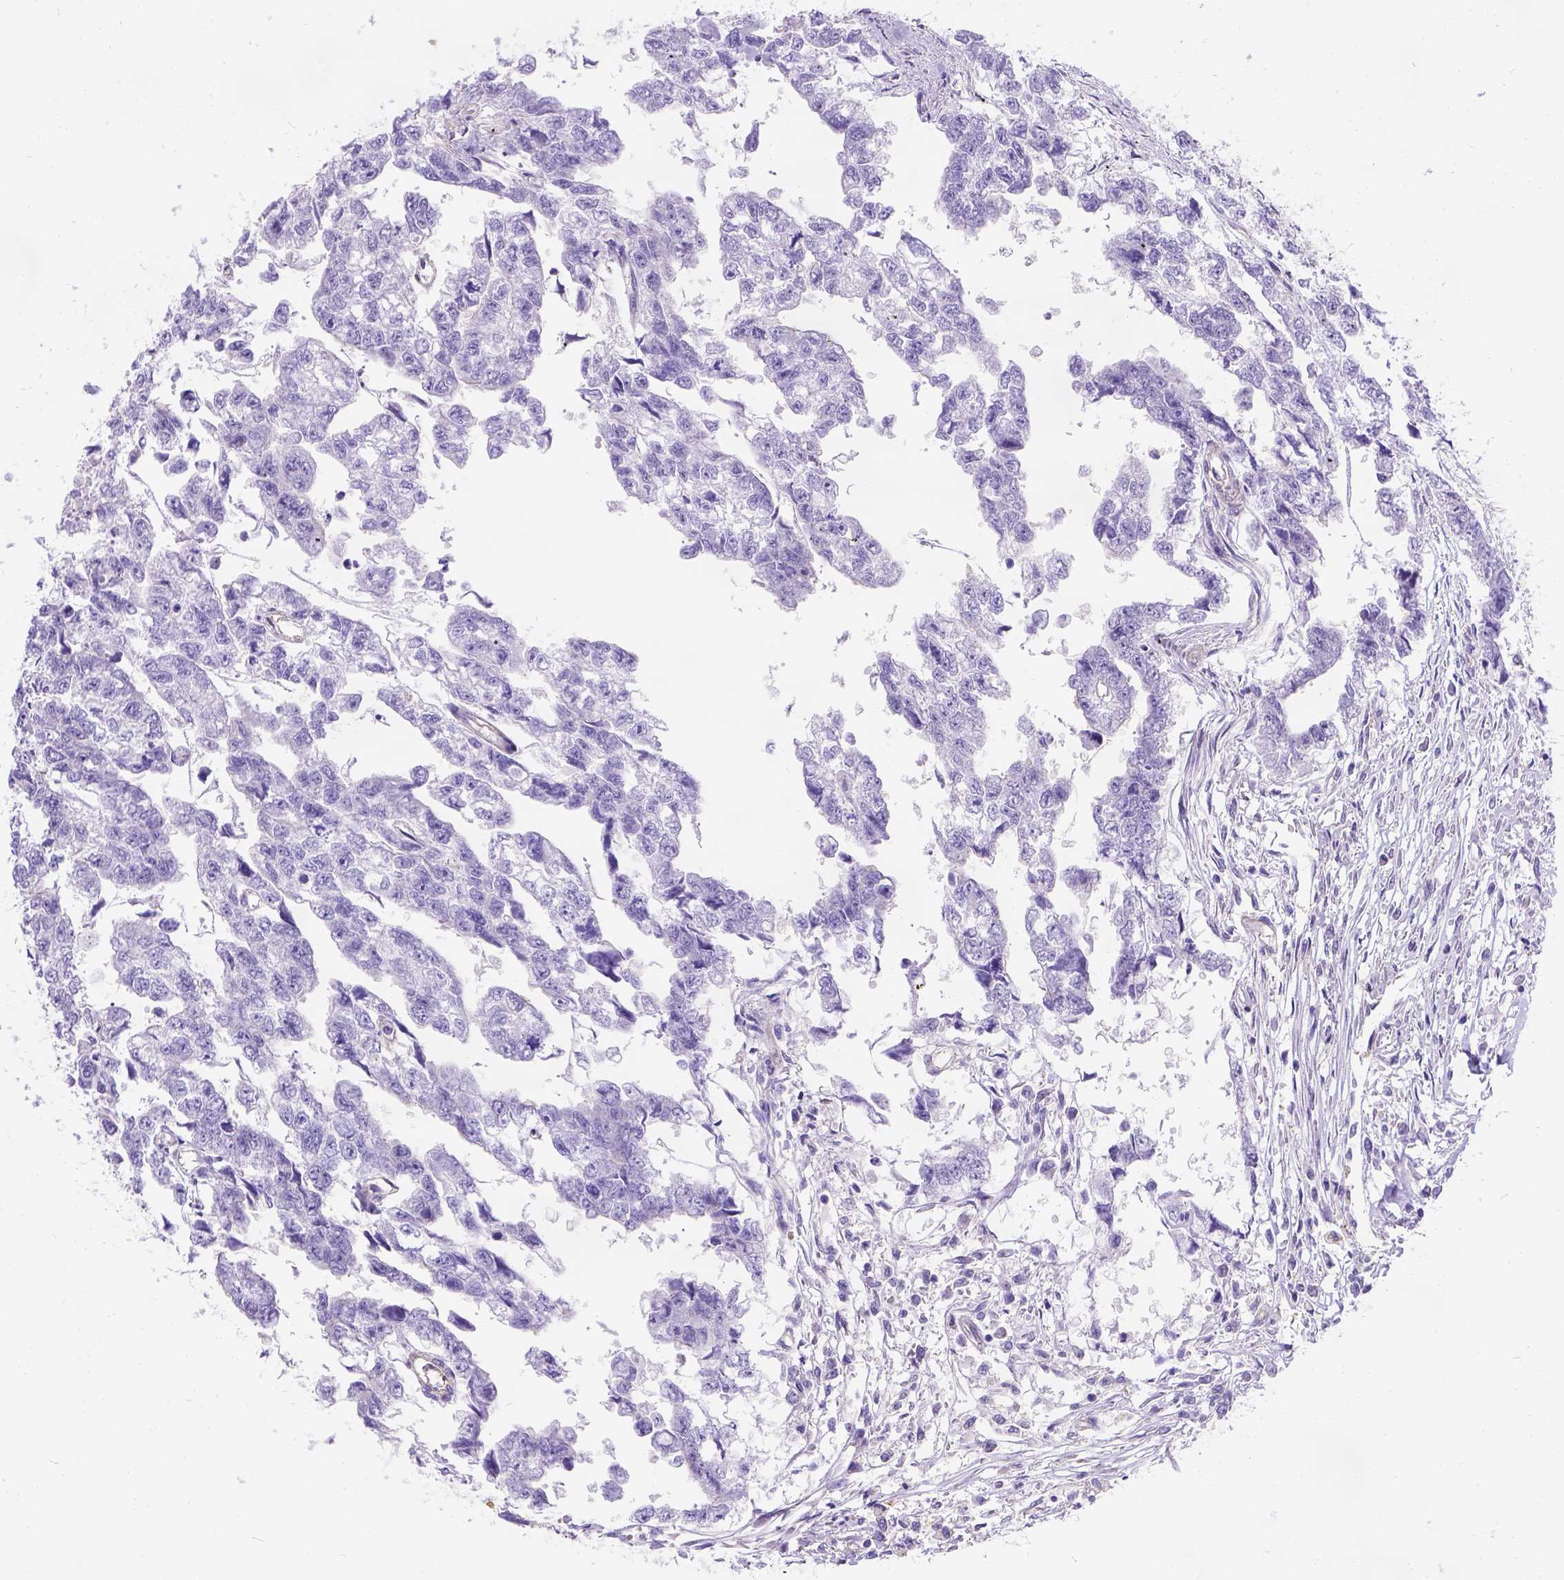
{"staining": {"intensity": "negative", "quantity": "none", "location": "none"}, "tissue": "testis cancer", "cell_type": "Tumor cells", "image_type": "cancer", "snomed": [{"axis": "morphology", "description": "Carcinoma, Embryonal, NOS"}, {"axis": "morphology", "description": "Teratoma, malignant, NOS"}, {"axis": "topography", "description": "Testis"}], "caption": "A high-resolution histopathology image shows immunohistochemistry (IHC) staining of testis embryonal carcinoma, which reveals no significant positivity in tumor cells.", "gene": "PHF7", "patient": {"sex": "male", "age": 44}}